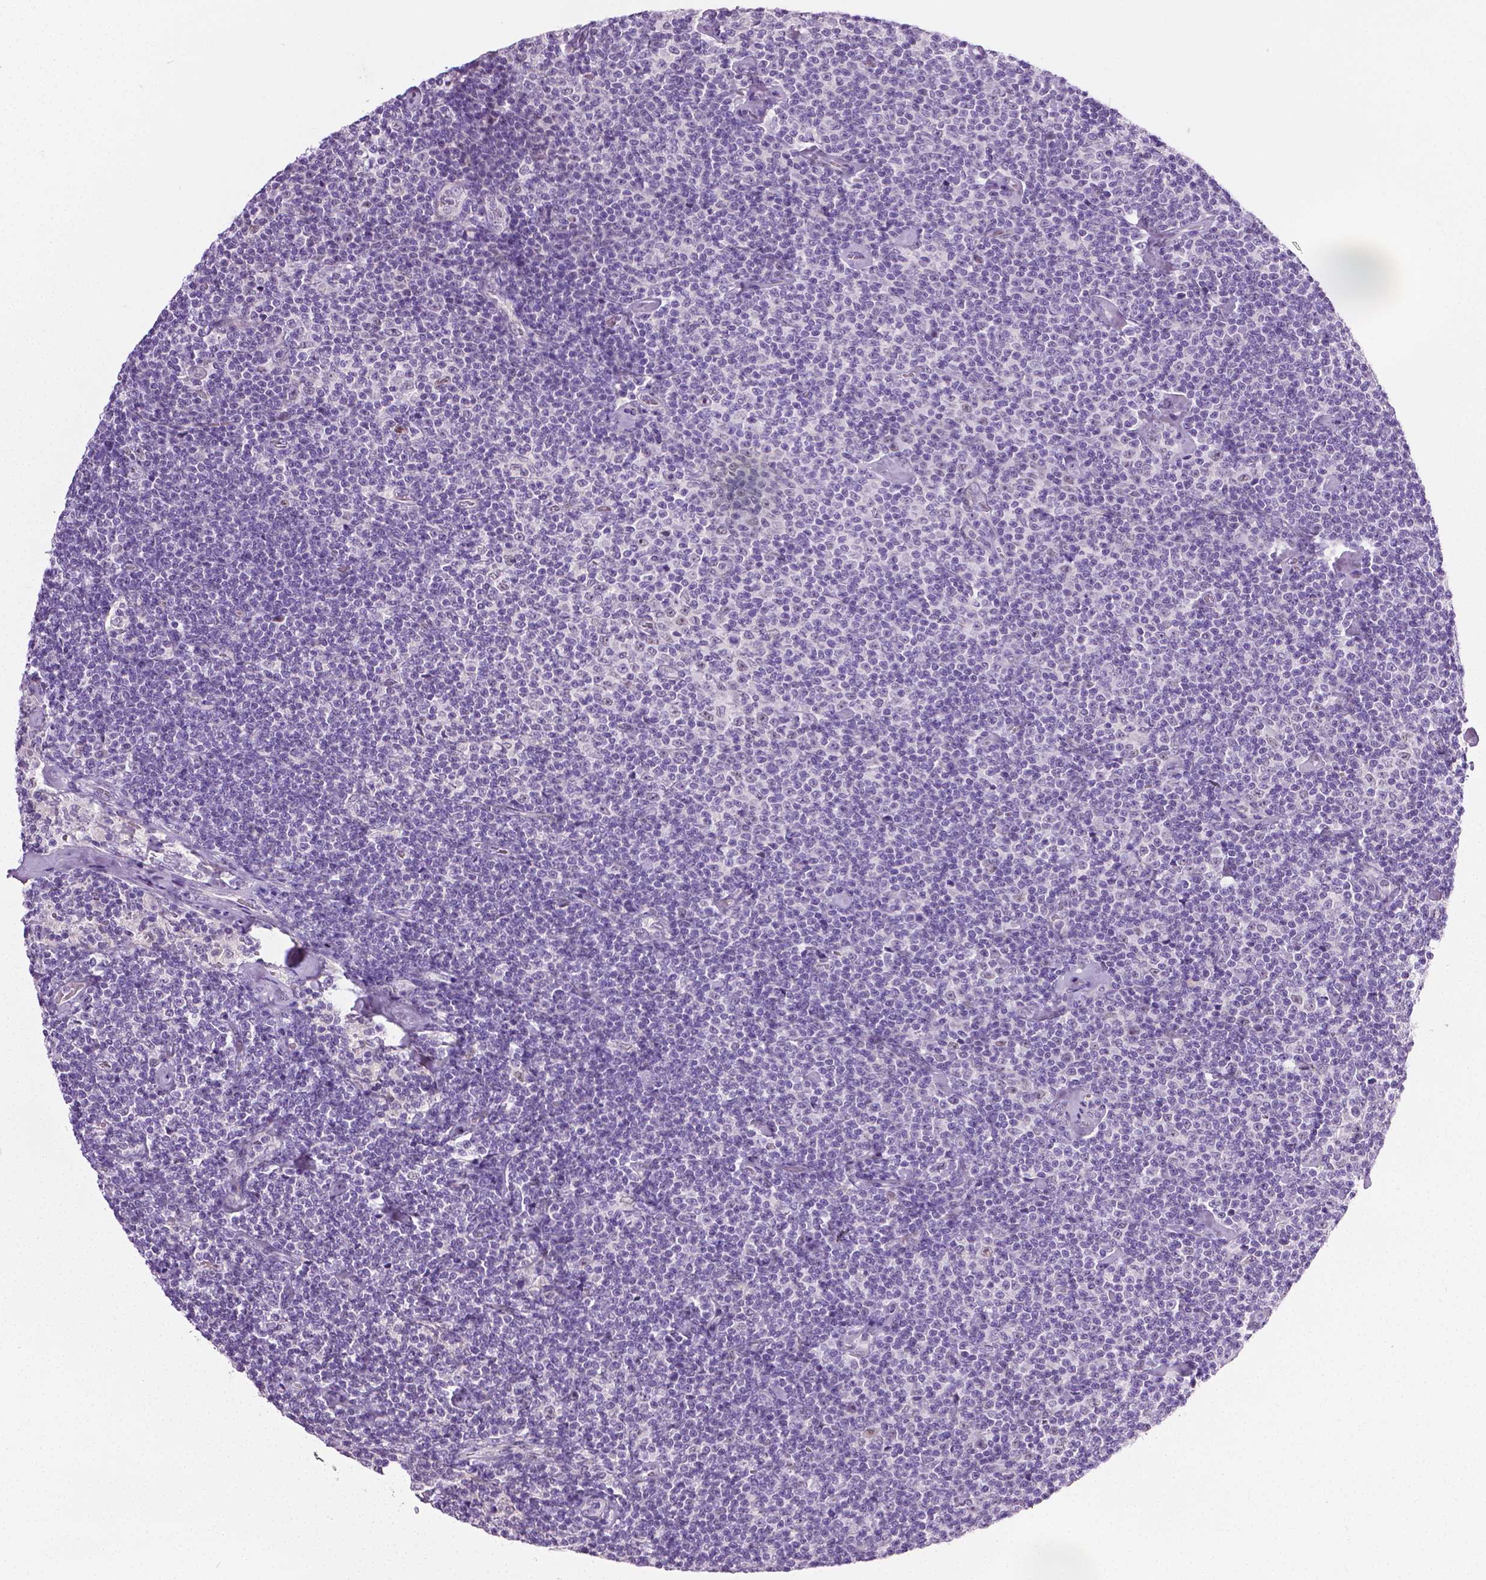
{"staining": {"intensity": "negative", "quantity": "none", "location": "none"}, "tissue": "lymphoma", "cell_type": "Tumor cells", "image_type": "cancer", "snomed": [{"axis": "morphology", "description": "Malignant lymphoma, non-Hodgkin's type, Low grade"}, {"axis": "topography", "description": "Lymph node"}], "caption": "Human low-grade malignant lymphoma, non-Hodgkin's type stained for a protein using IHC shows no positivity in tumor cells.", "gene": "PTGER3", "patient": {"sex": "male", "age": 81}}